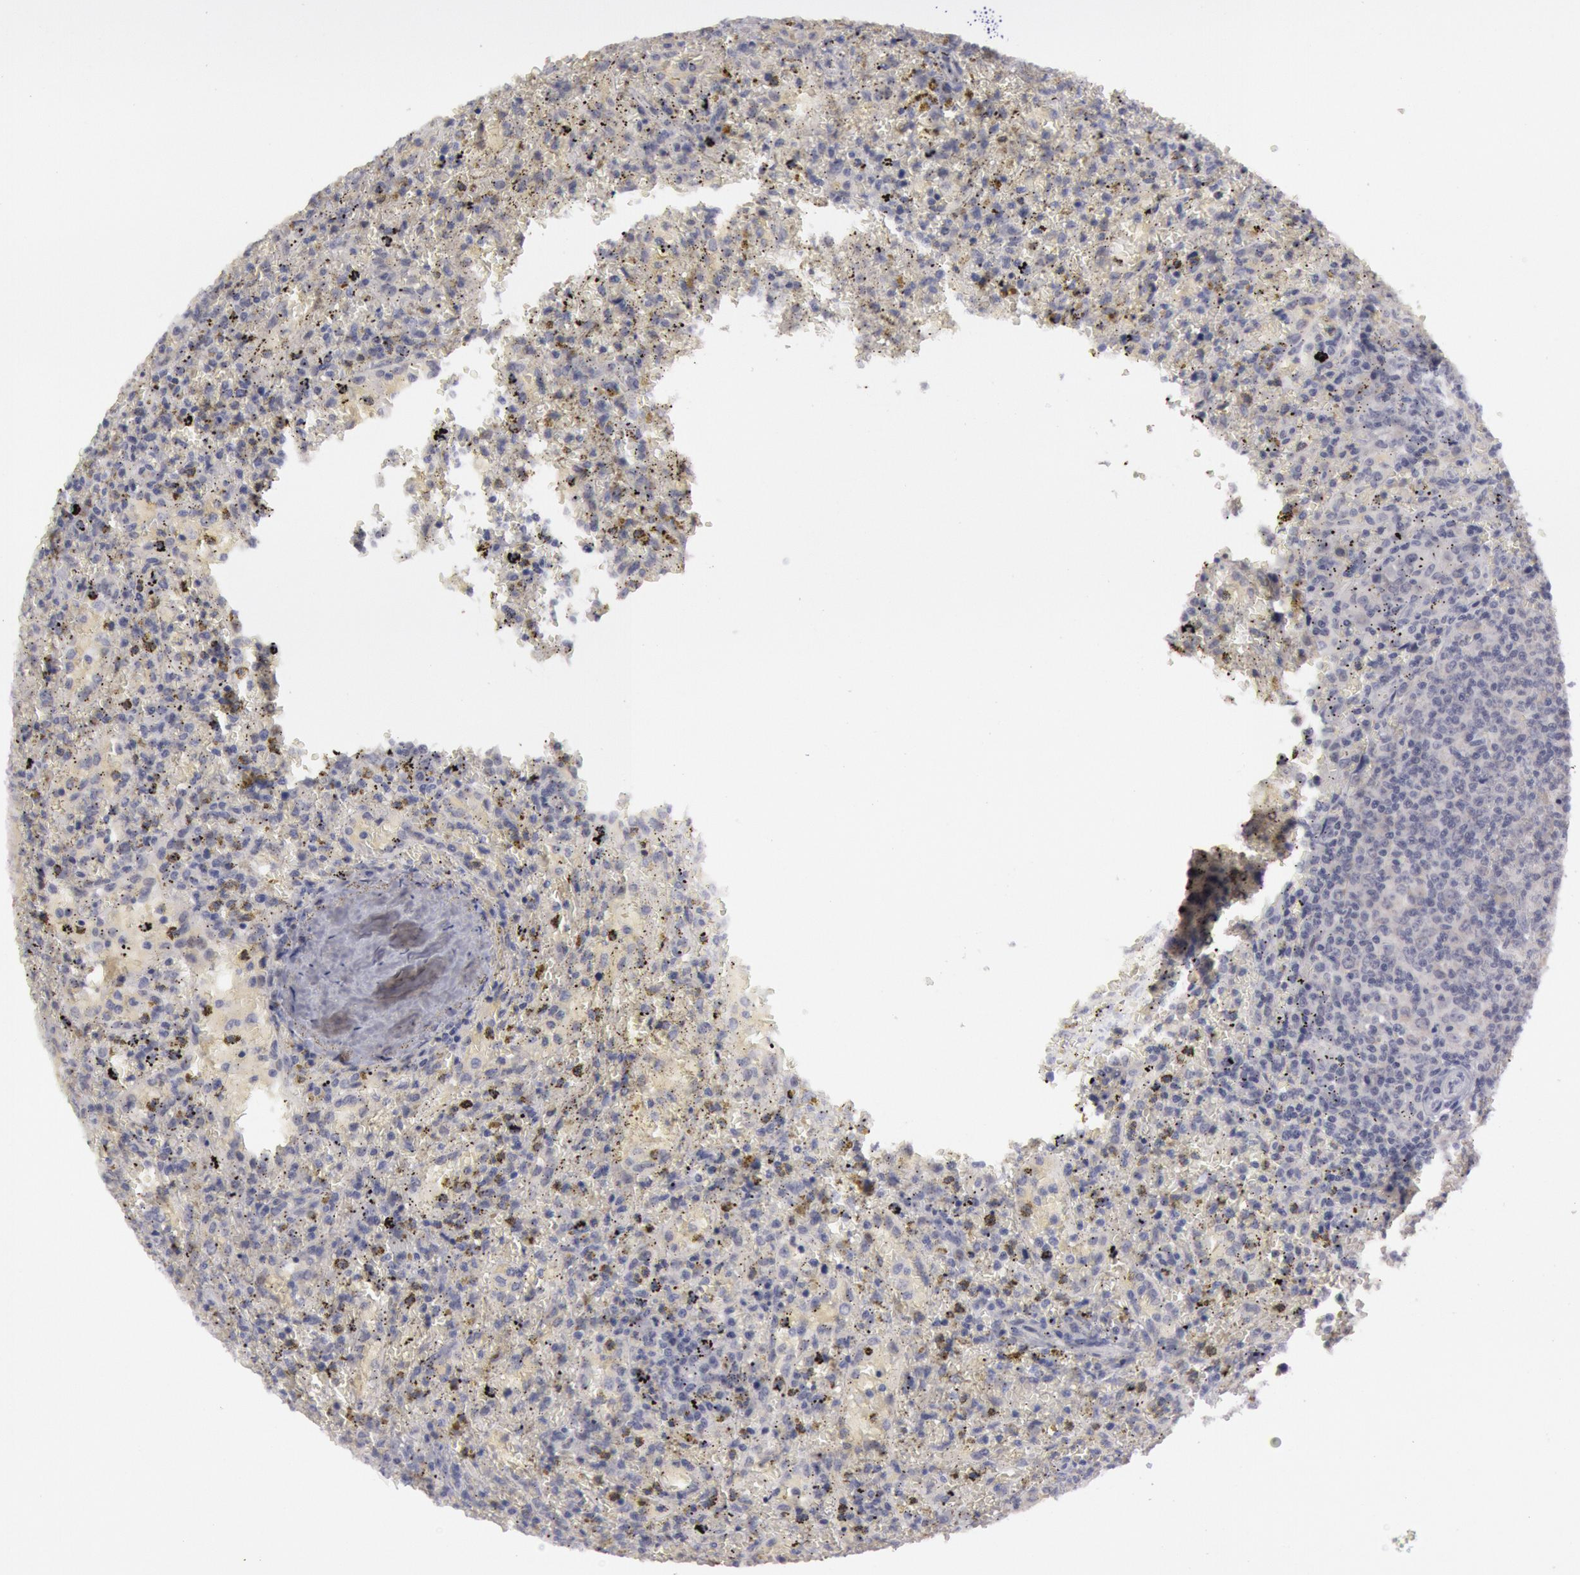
{"staining": {"intensity": "negative", "quantity": "none", "location": "none"}, "tissue": "lymphoma", "cell_type": "Tumor cells", "image_type": "cancer", "snomed": [{"axis": "morphology", "description": "Malignant lymphoma, non-Hodgkin's type, High grade"}, {"axis": "topography", "description": "Spleen"}, {"axis": "topography", "description": "Lymph node"}], "caption": "Immunohistochemistry (IHC) histopathology image of human lymphoma stained for a protein (brown), which exhibits no staining in tumor cells.", "gene": "JOSD1", "patient": {"sex": "female", "age": 70}}